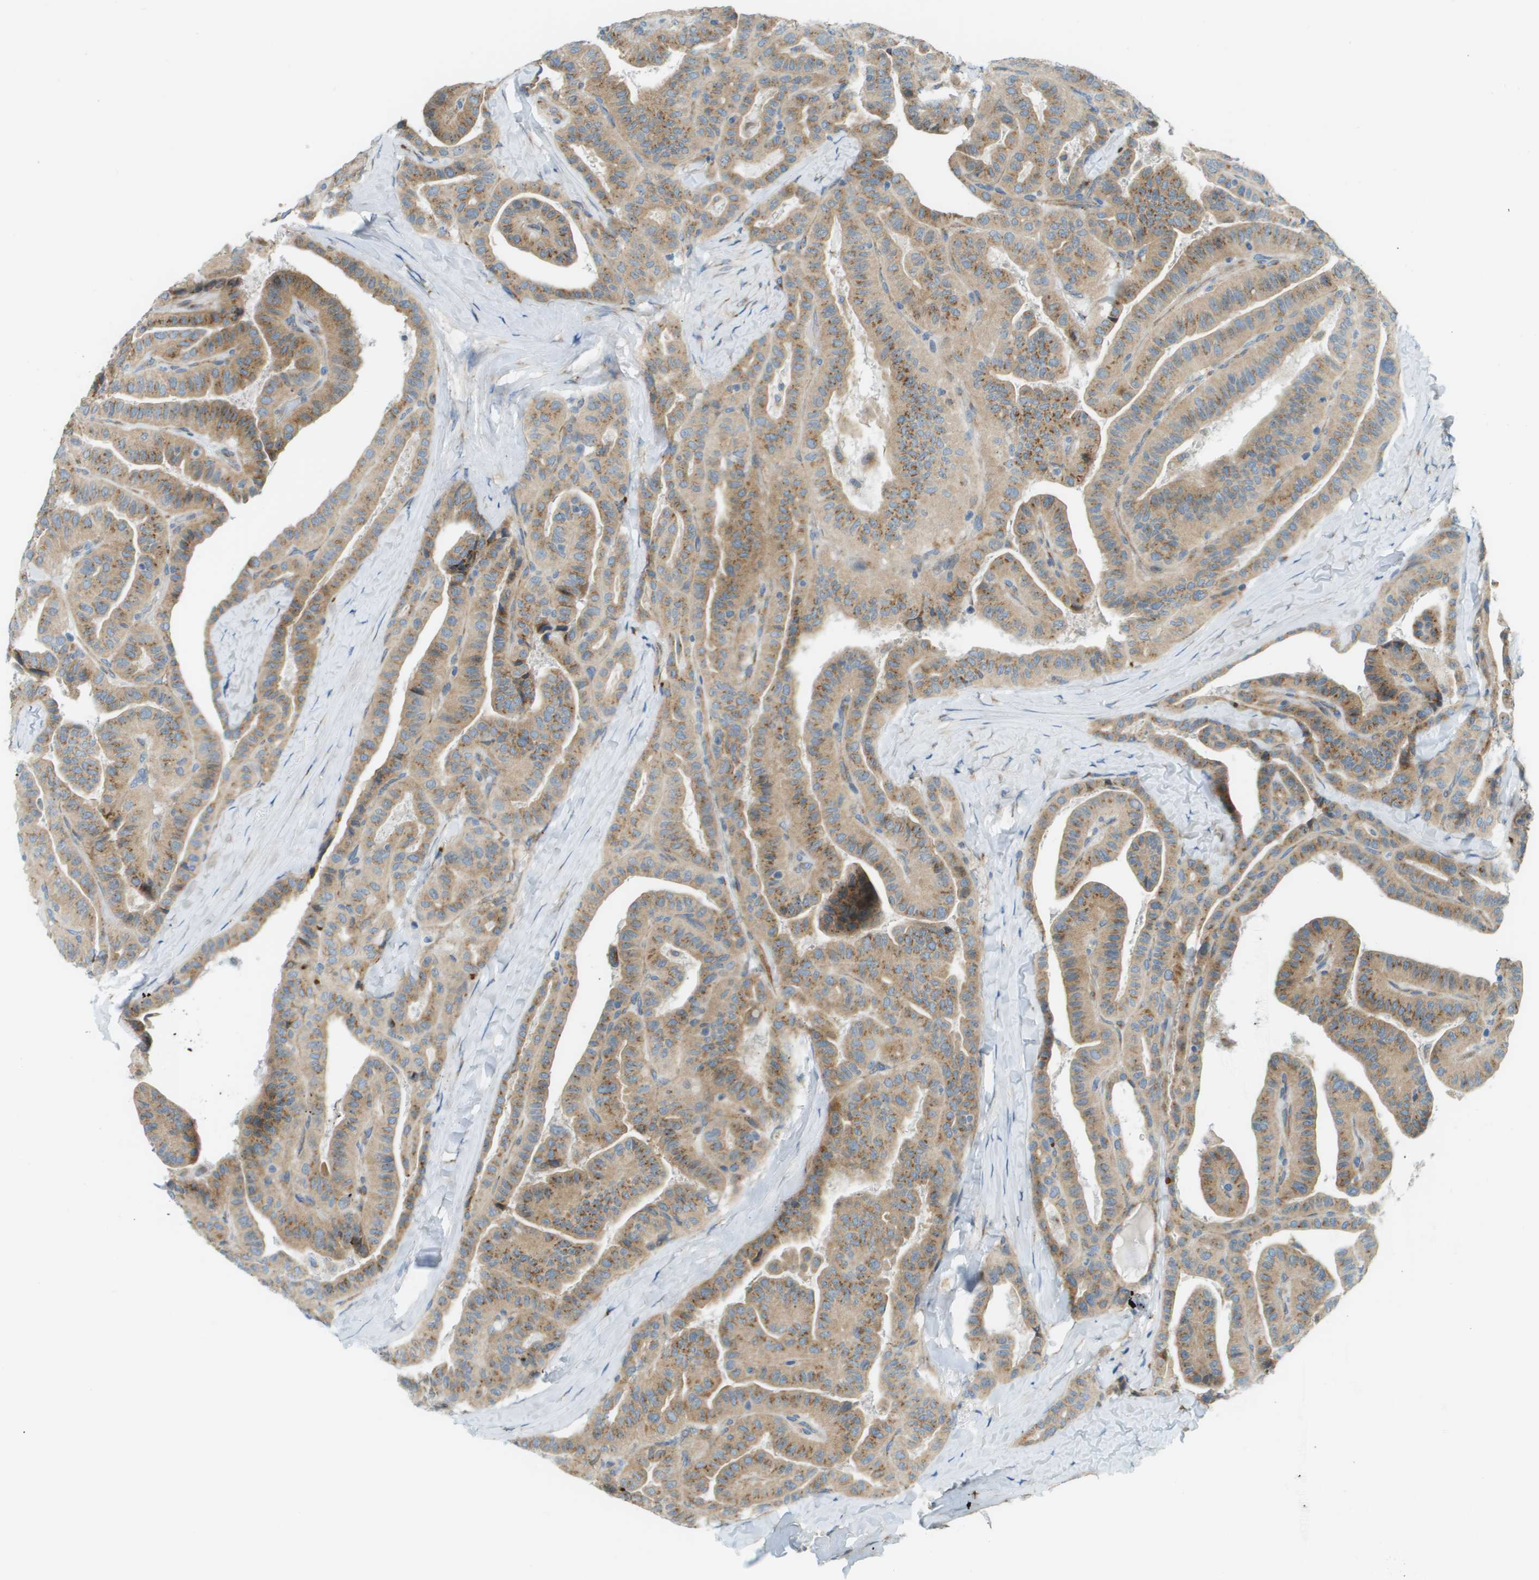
{"staining": {"intensity": "moderate", "quantity": ">75%", "location": "cytoplasmic/membranous"}, "tissue": "thyroid cancer", "cell_type": "Tumor cells", "image_type": "cancer", "snomed": [{"axis": "morphology", "description": "Papillary adenocarcinoma, NOS"}, {"axis": "topography", "description": "Thyroid gland"}], "caption": "IHC of human thyroid cancer (papillary adenocarcinoma) demonstrates medium levels of moderate cytoplasmic/membranous expression in about >75% of tumor cells.", "gene": "ACBD3", "patient": {"sex": "male", "age": 77}}